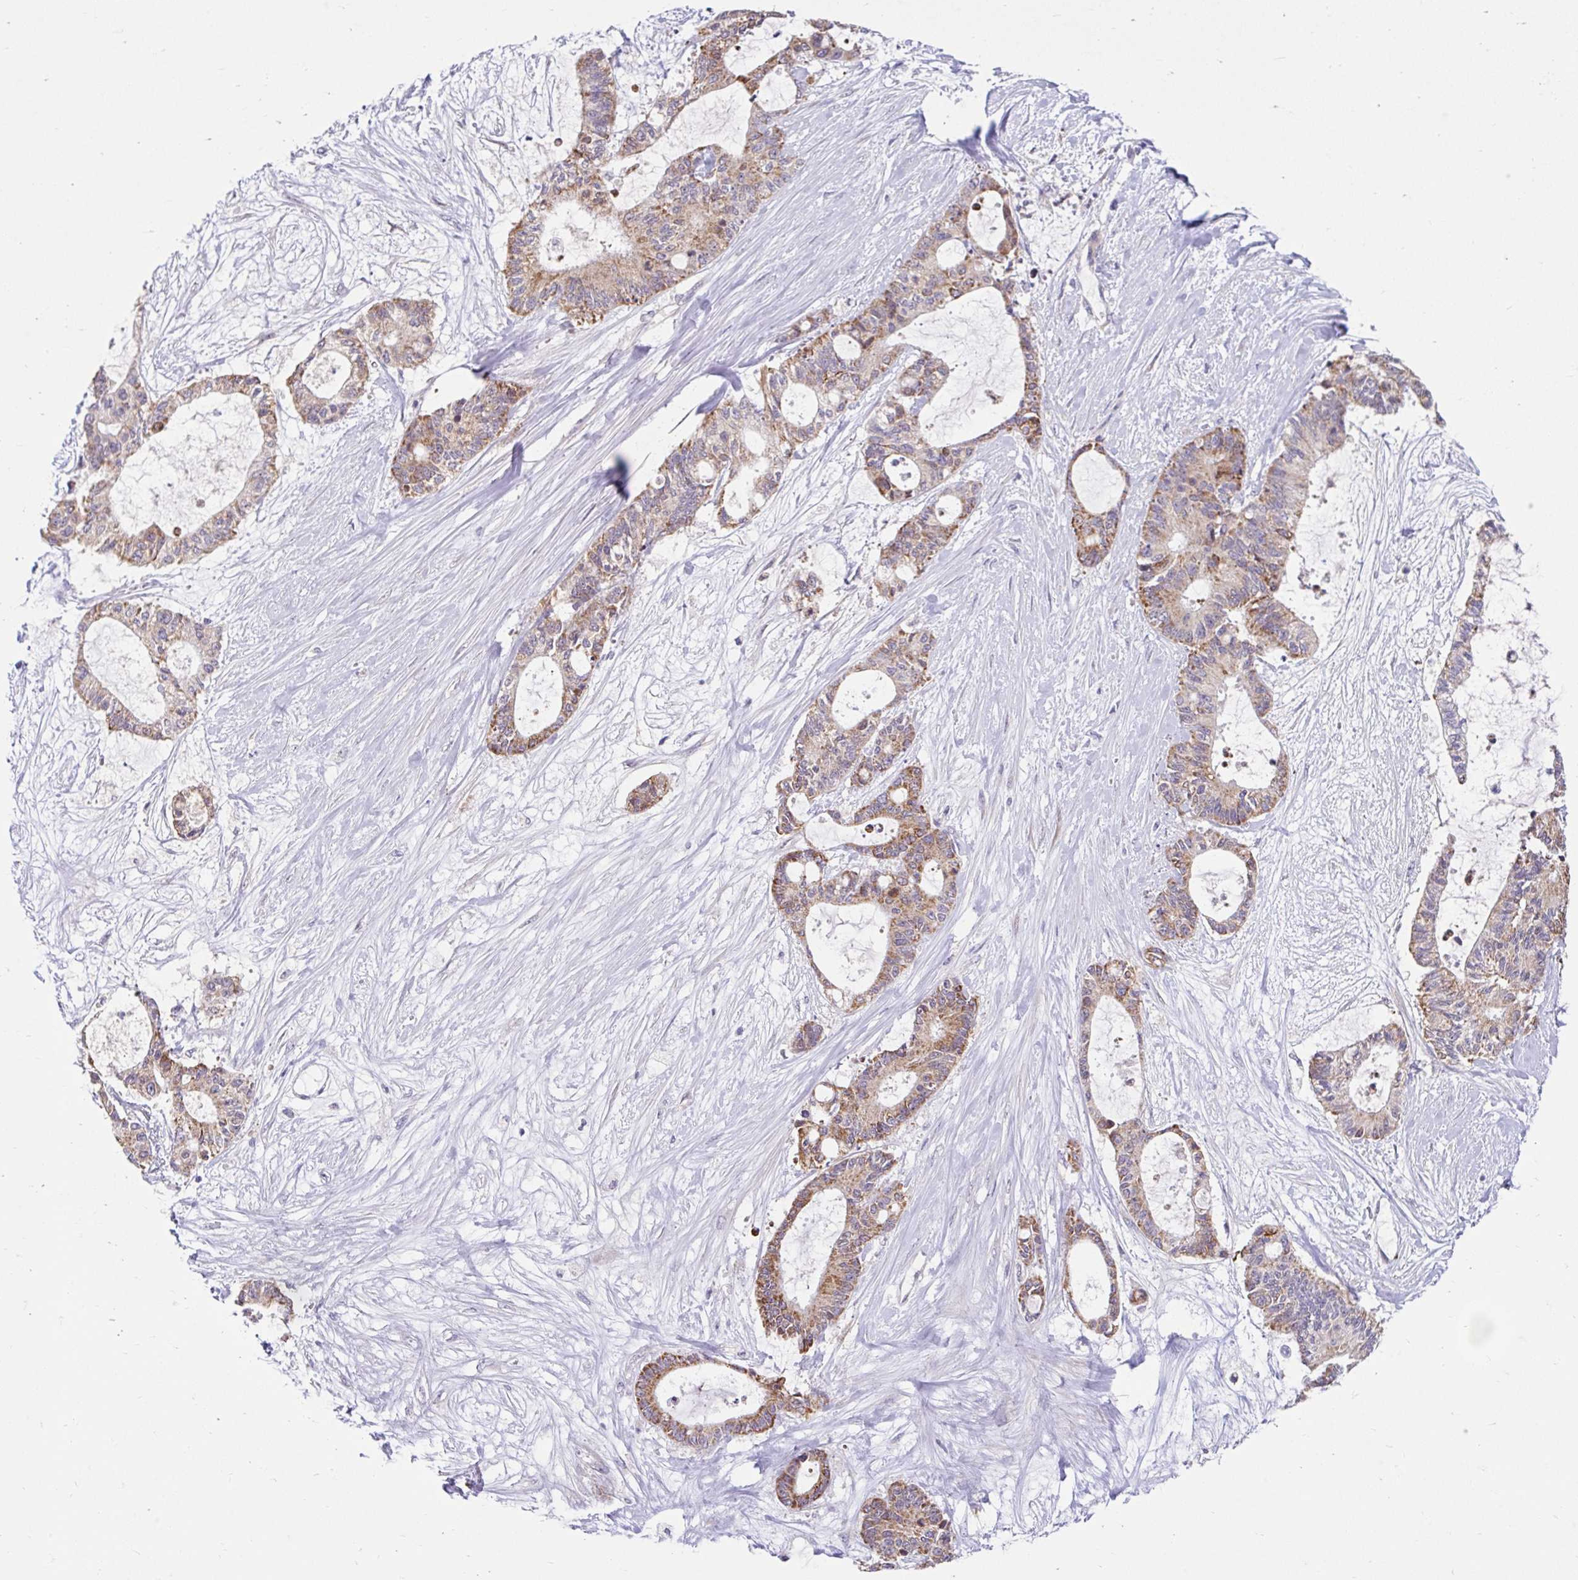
{"staining": {"intensity": "moderate", "quantity": ">75%", "location": "cytoplasmic/membranous"}, "tissue": "liver cancer", "cell_type": "Tumor cells", "image_type": "cancer", "snomed": [{"axis": "morphology", "description": "Normal tissue, NOS"}, {"axis": "morphology", "description": "Cholangiocarcinoma"}, {"axis": "topography", "description": "Liver"}, {"axis": "topography", "description": "Peripheral nerve tissue"}], "caption": "Tumor cells demonstrate moderate cytoplasmic/membranous staining in approximately >75% of cells in liver cancer (cholangiocarcinoma).", "gene": "NT5C1B", "patient": {"sex": "female", "age": 73}}